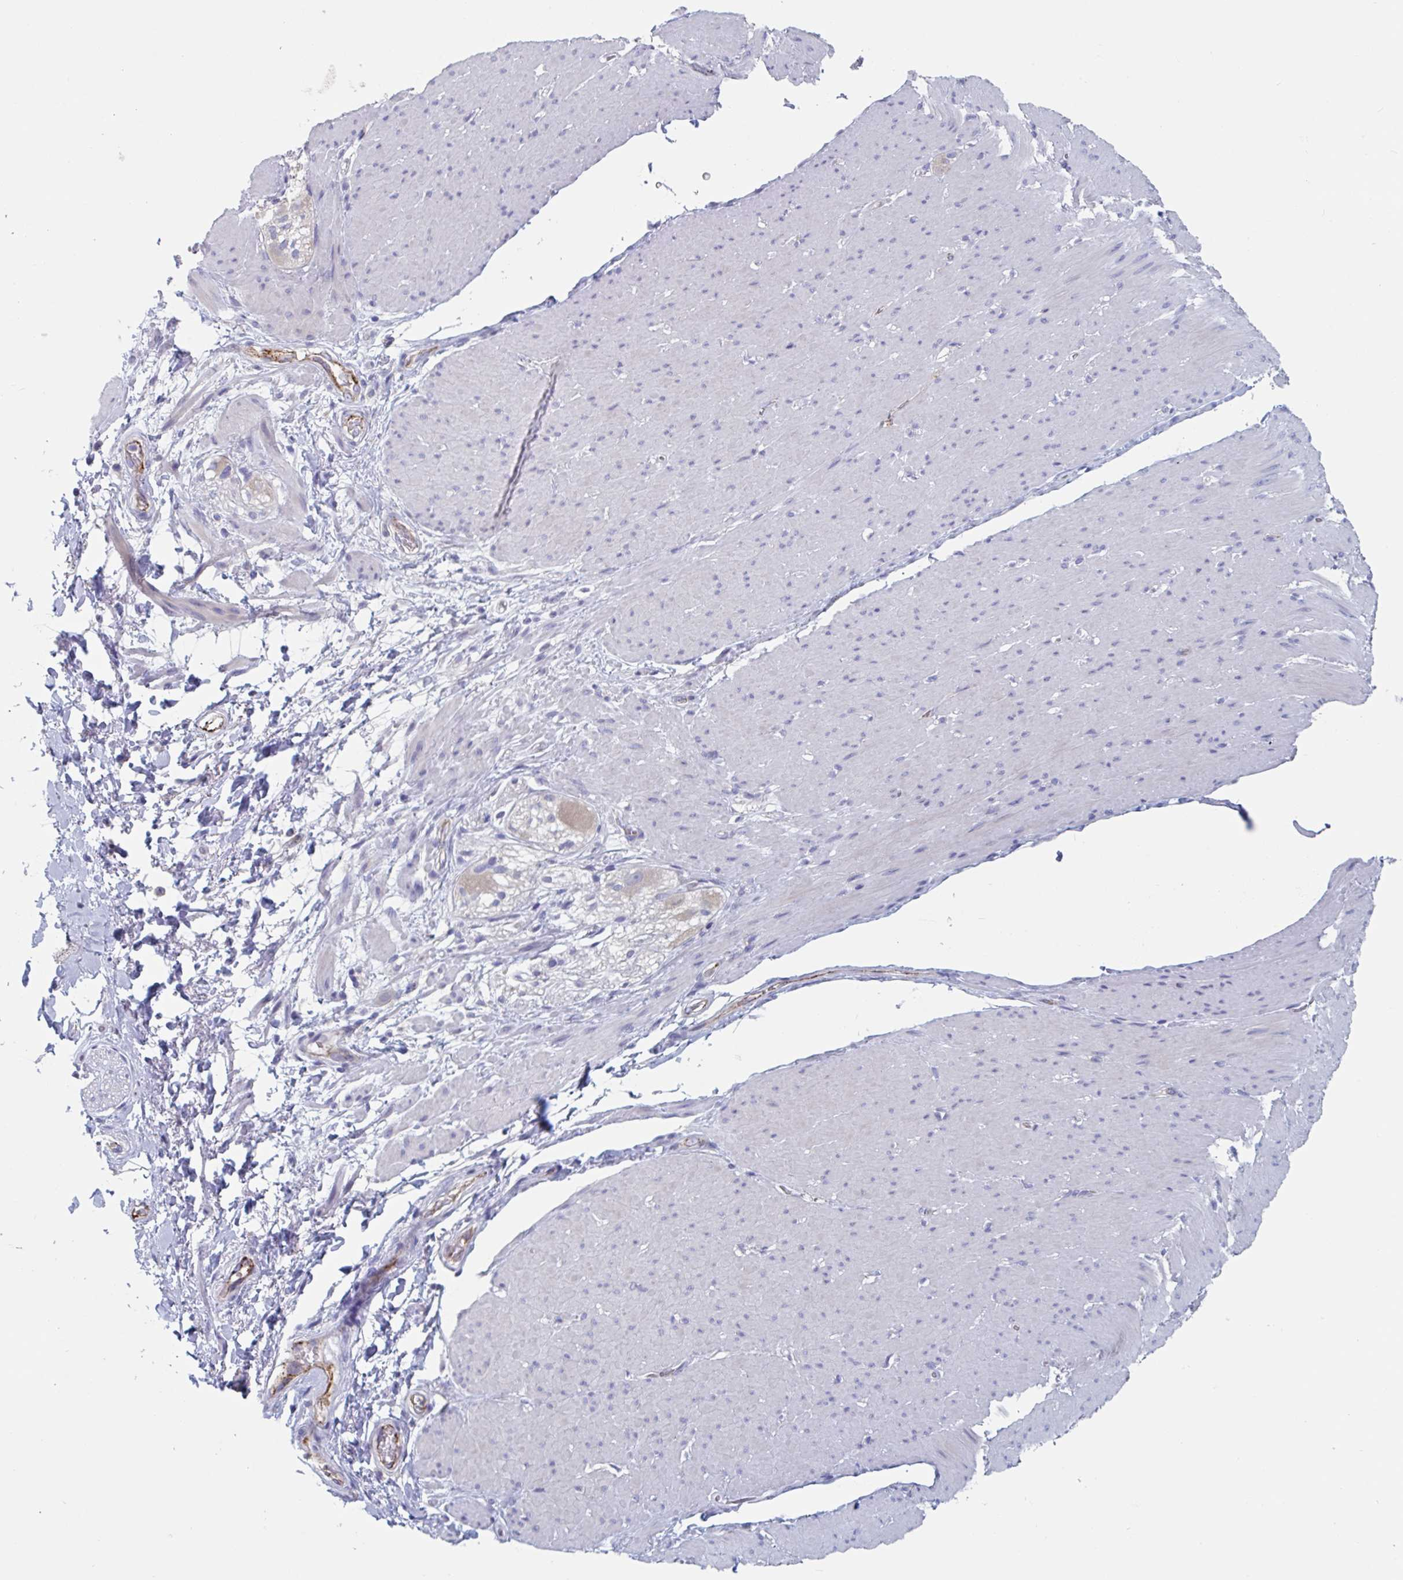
{"staining": {"intensity": "negative", "quantity": "none", "location": "none"}, "tissue": "smooth muscle", "cell_type": "Smooth muscle cells", "image_type": "normal", "snomed": [{"axis": "morphology", "description": "Normal tissue, NOS"}, {"axis": "topography", "description": "Smooth muscle"}, {"axis": "topography", "description": "Rectum"}], "caption": "This histopathology image is of unremarkable smooth muscle stained with immunohistochemistry (IHC) to label a protein in brown with the nuclei are counter-stained blue. There is no positivity in smooth muscle cells. Brightfield microscopy of immunohistochemistry (IHC) stained with DAB (3,3'-diaminobenzidine) (brown) and hematoxylin (blue), captured at high magnification.", "gene": "ABHD16A", "patient": {"sex": "male", "age": 53}}